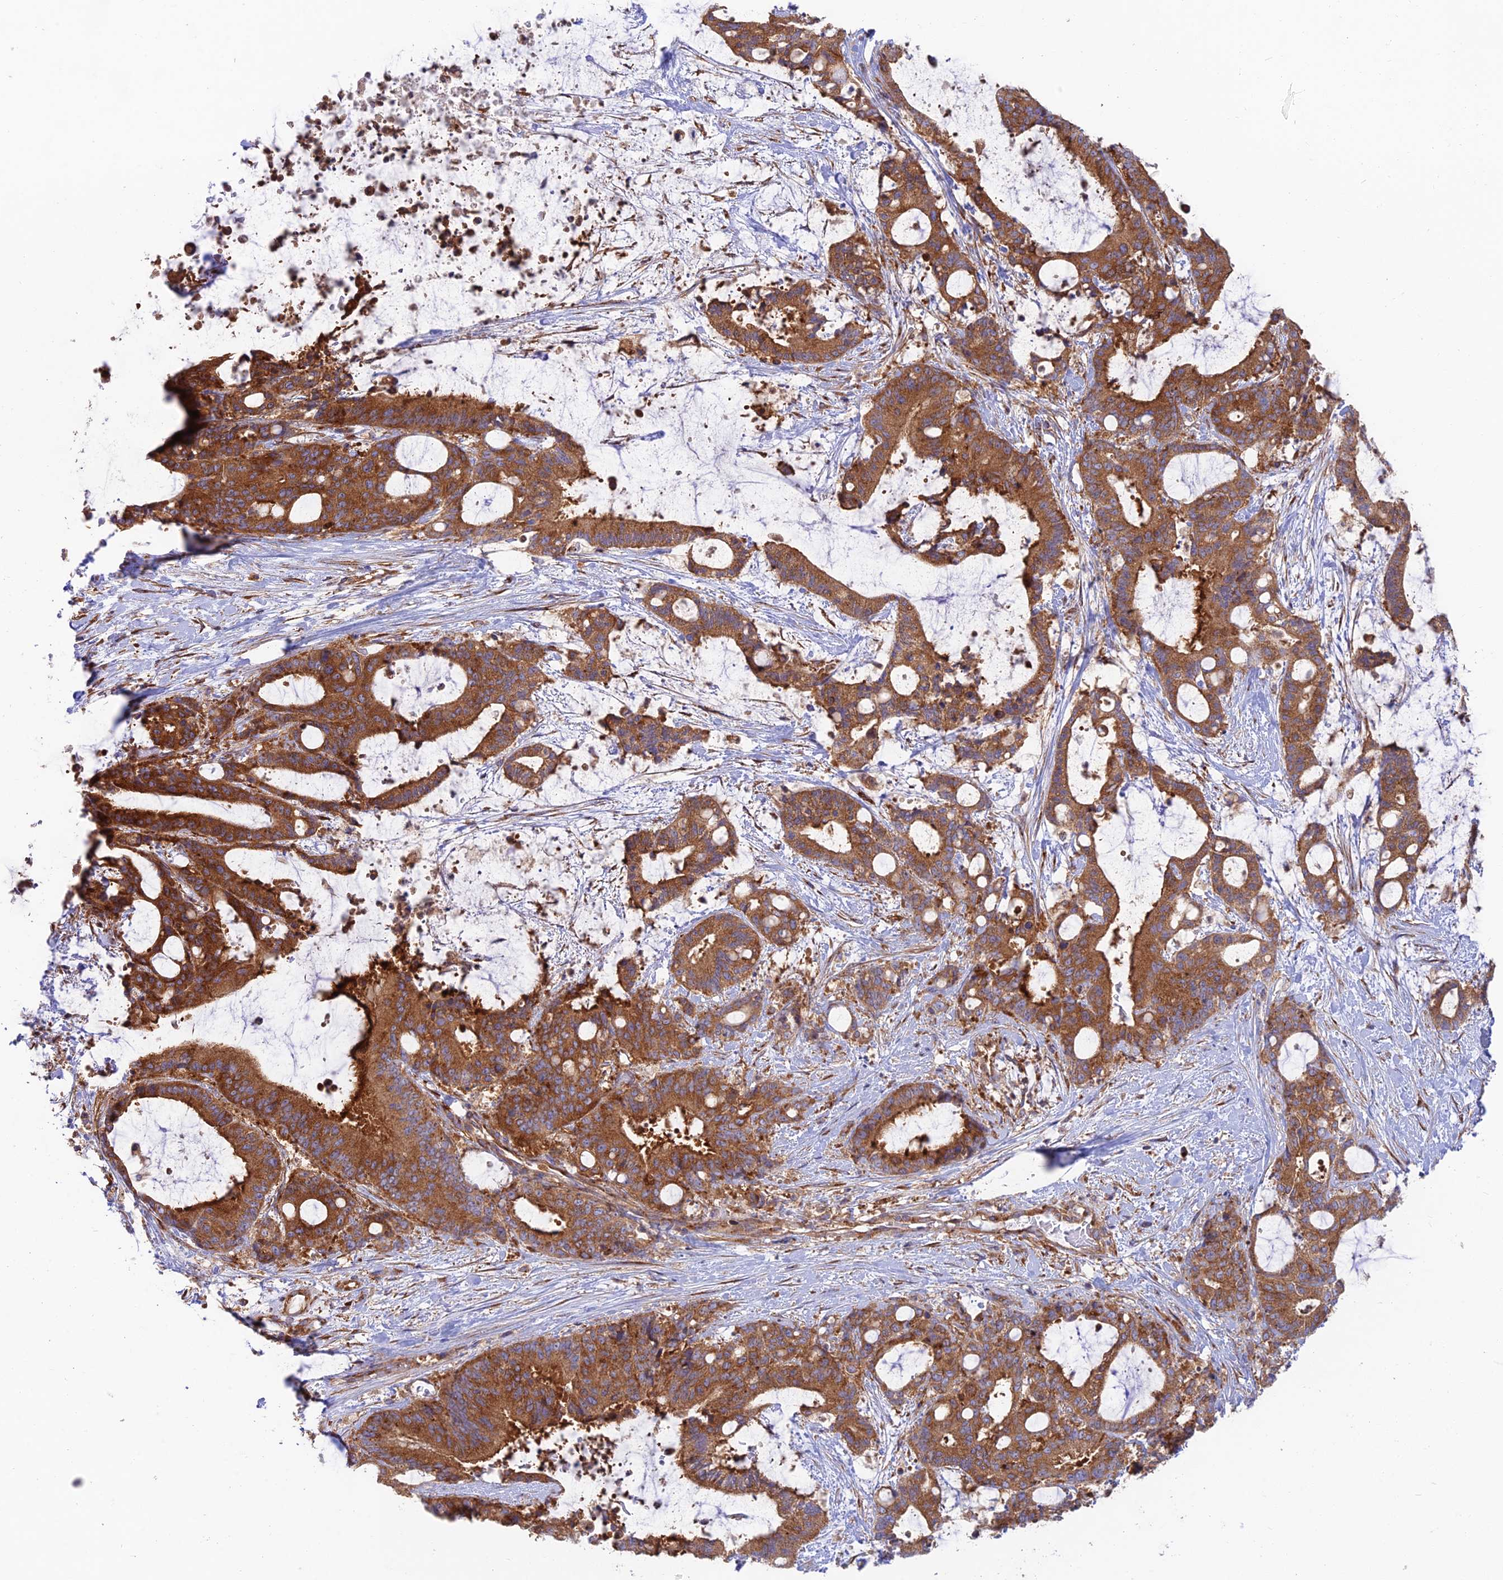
{"staining": {"intensity": "strong", "quantity": ">75%", "location": "cytoplasmic/membranous"}, "tissue": "liver cancer", "cell_type": "Tumor cells", "image_type": "cancer", "snomed": [{"axis": "morphology", "description": "Normal tissue, NOS"}, {"axis": "morphology", "description": "Cholangiocarcinoma"}, {"axis": "topography", "description": "Liver"}, {"axis": "topography", "description": "Peripheral nerve tissue"}], "caption": "IHC of liver cancer exhibits high levels of strong cytoplasmic/membranous staining in approximately >75% of tumor cells. The protein of interest is shown in brown color, while the nuclei are stained blue.", "gene": "GOLGA3", "patient": {"sex": "female", "age": 73}}